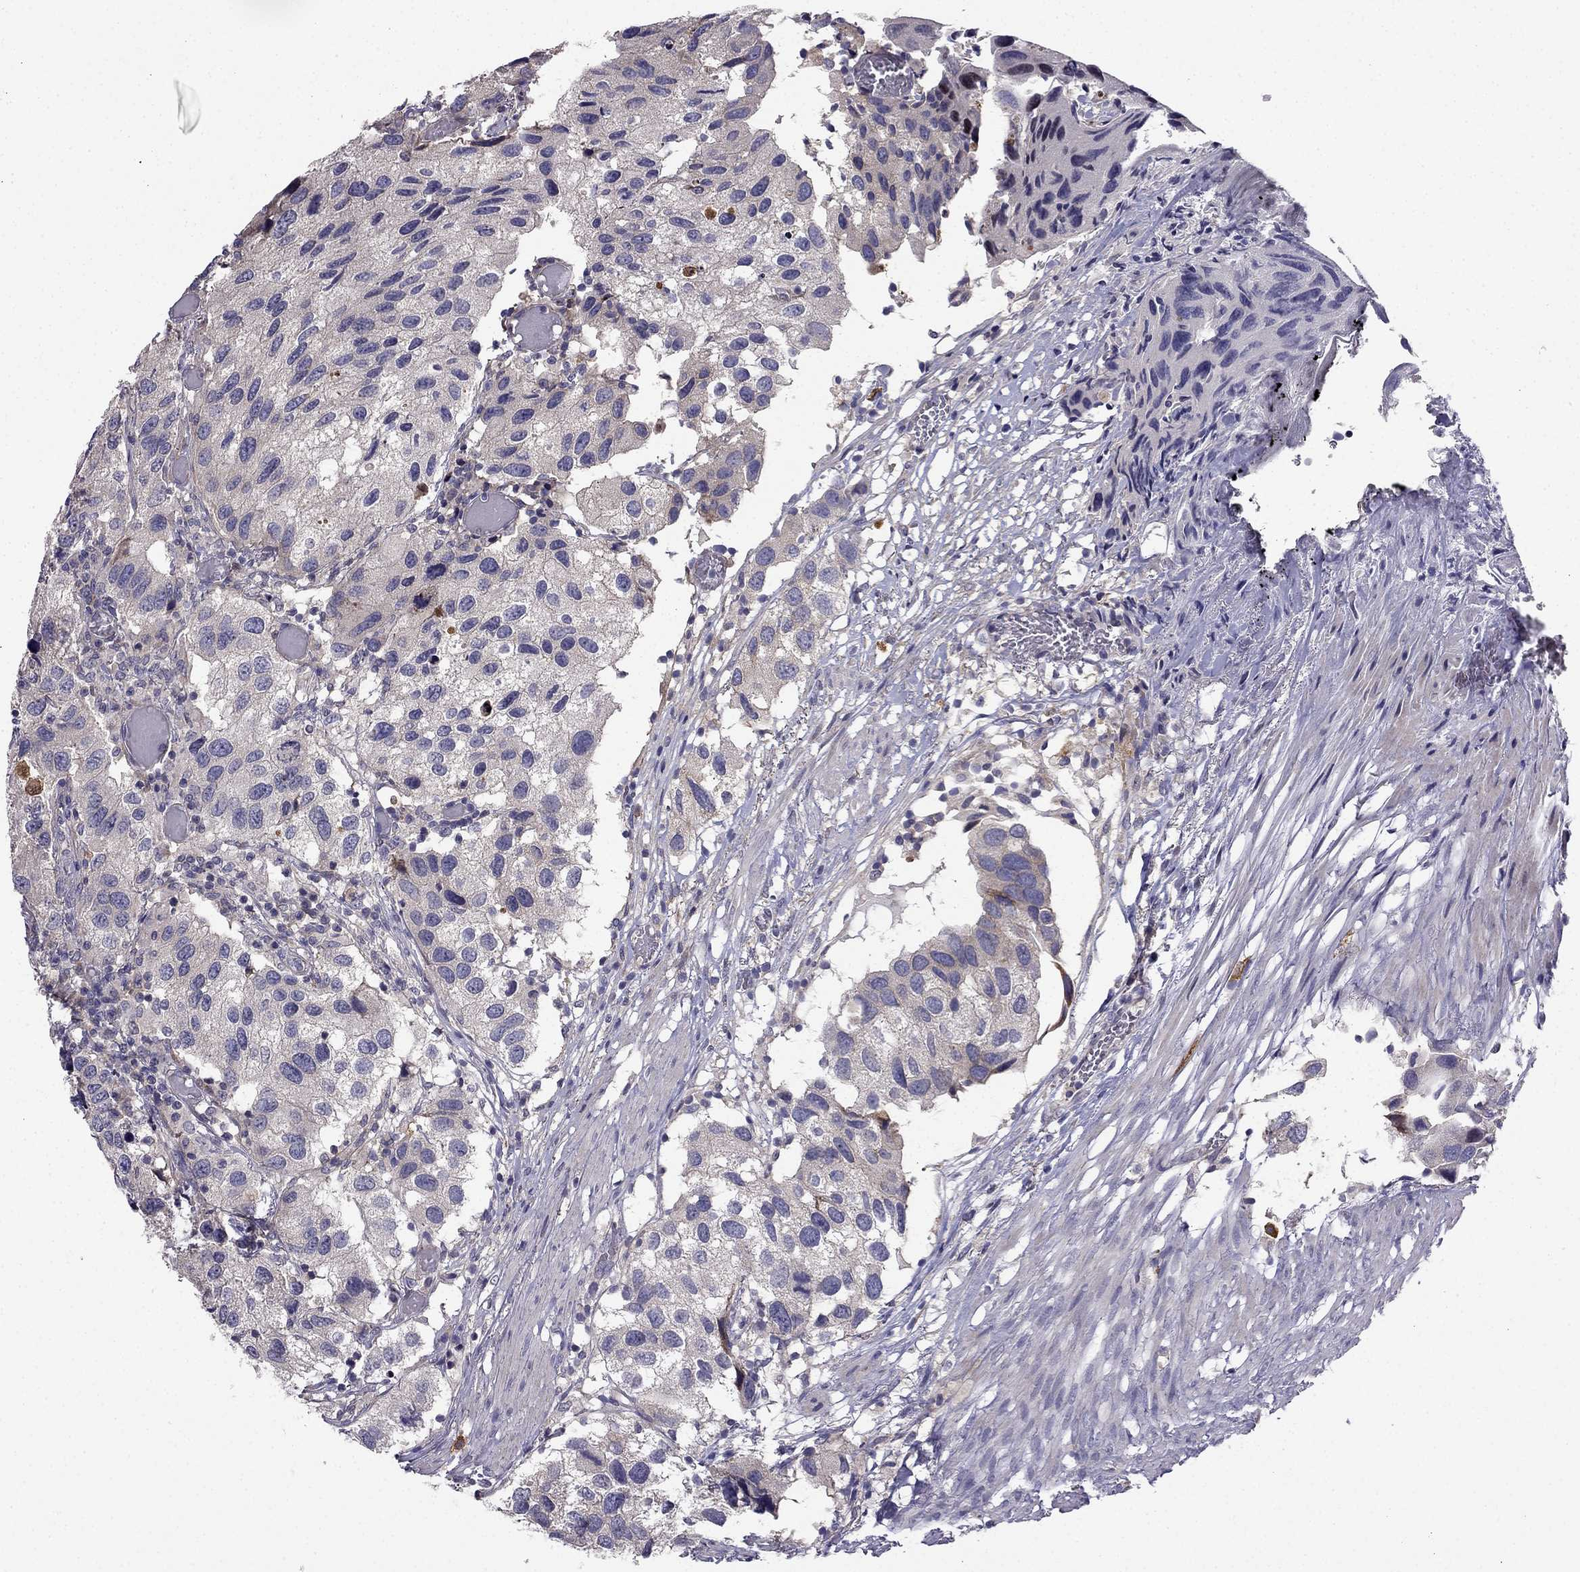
{"staining": {"intensity": "negative", "quantity": "none", "location": "none"}, "tissue": "urothelial cancer", "cell_type": "Tumor cells", "image_type": "cancer", "snomed": [{"axis": "morphology", "description": "Urothelial carcinoma, High grade"}, {"axis": "topography", "description": "Urinary bladder"}], "caption": "Immunohistochemistry (IHC) of urothelial cancer exhibits no positivity in tumor cells.", "gene": "STXBP5", "patient": {"sex": "male", "age": 79}}